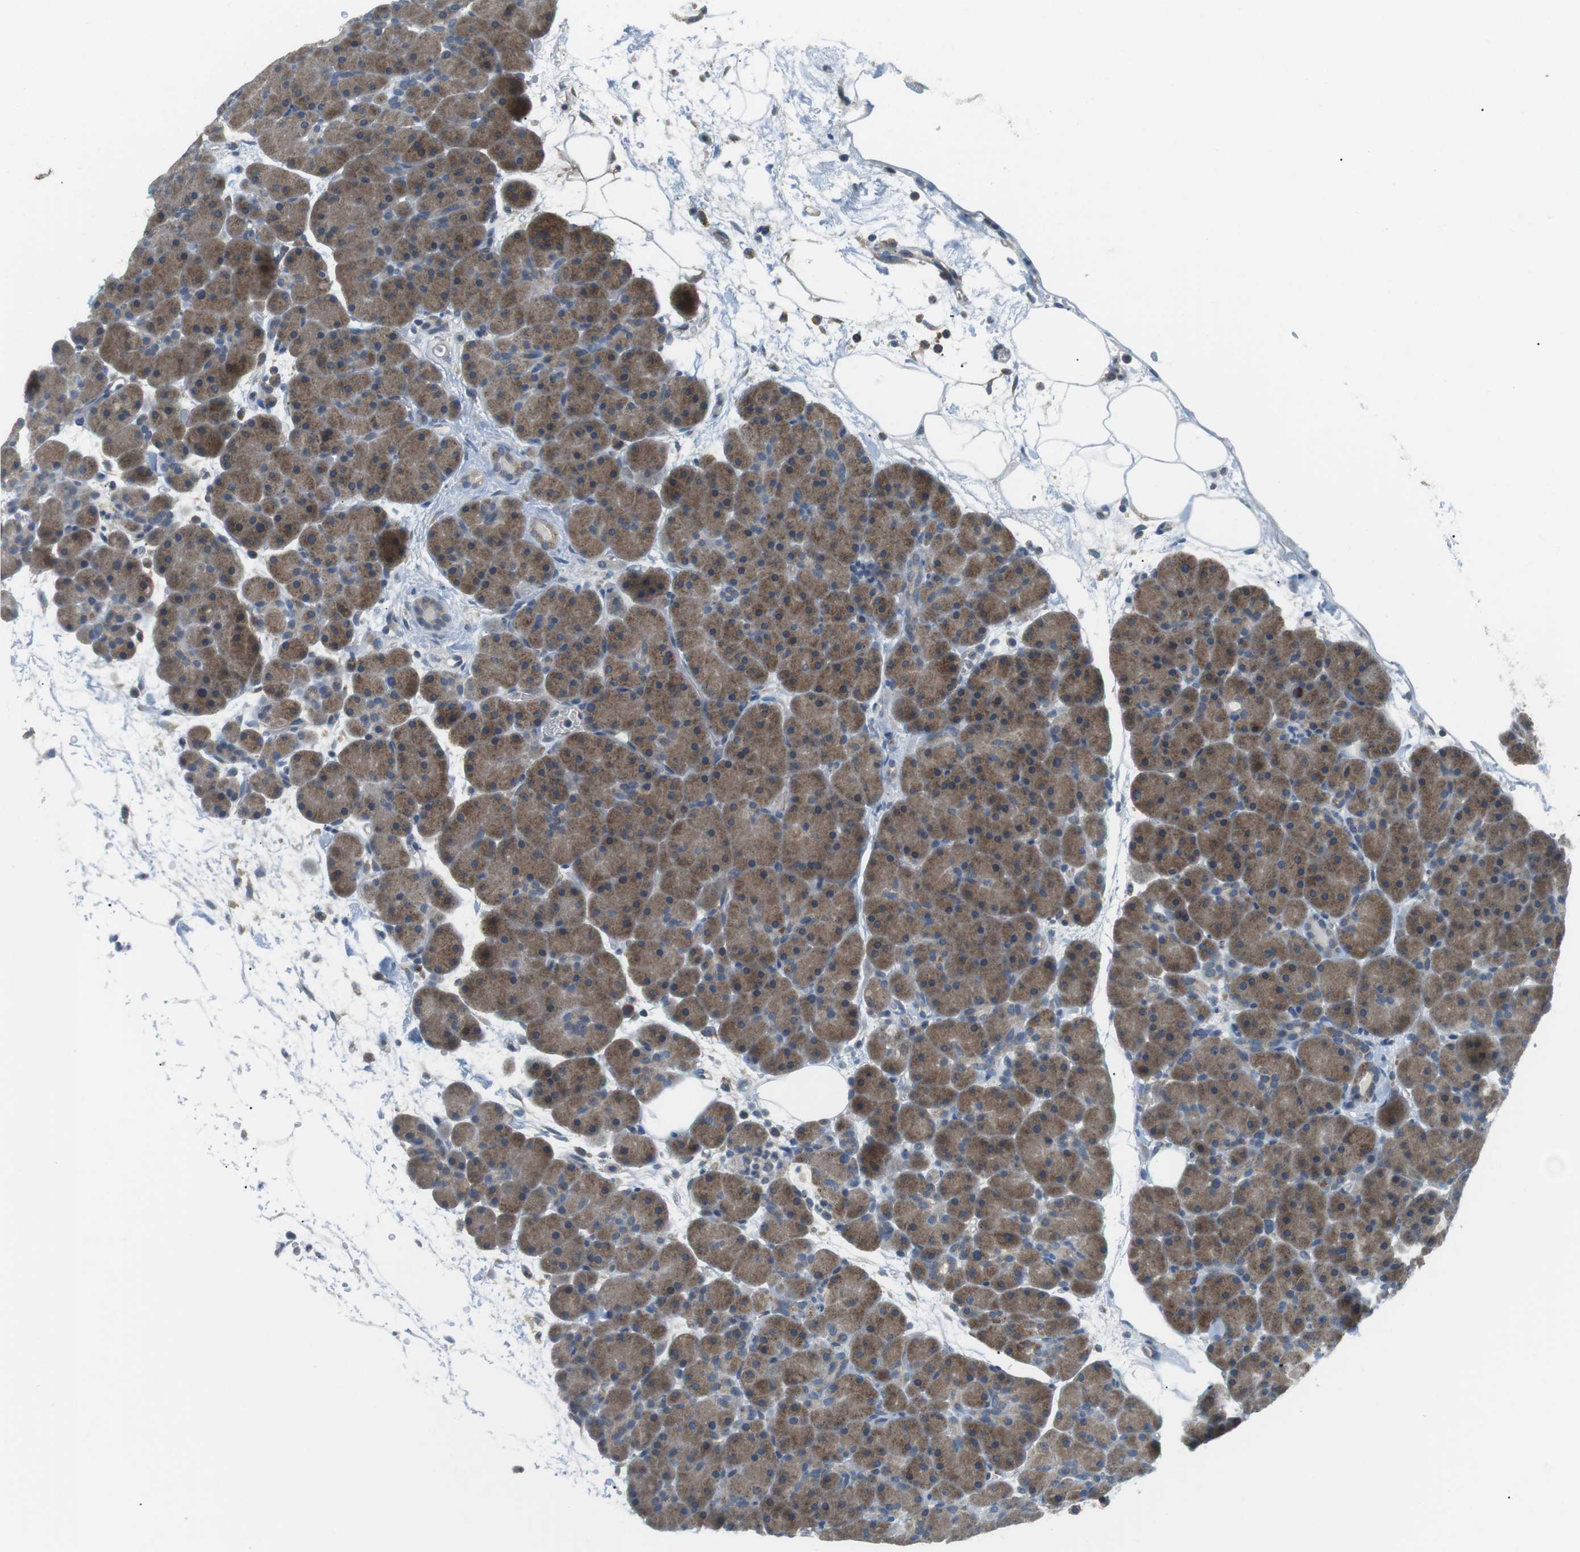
{"staining": {"intensity": "moderate", "quantity": ">75%", "location": "cytoplasmic/membranous"}, "tissue": "pancreas", "cell_type": "Exocrine glandular cells", "image_type": "normal", "snomed": [{"axis": "morphology", "description": "Normal tissue, NOS"}, {"axis": "topography", "description": "Pancreas"}], "caption": "Exocrine glandular cells reveal moderate cytoplasmic/membranous expression in approximately >75% of cells in normal pancreas.", "gene": "BACE1", "patient": {"sex": "male", "age": 66}}